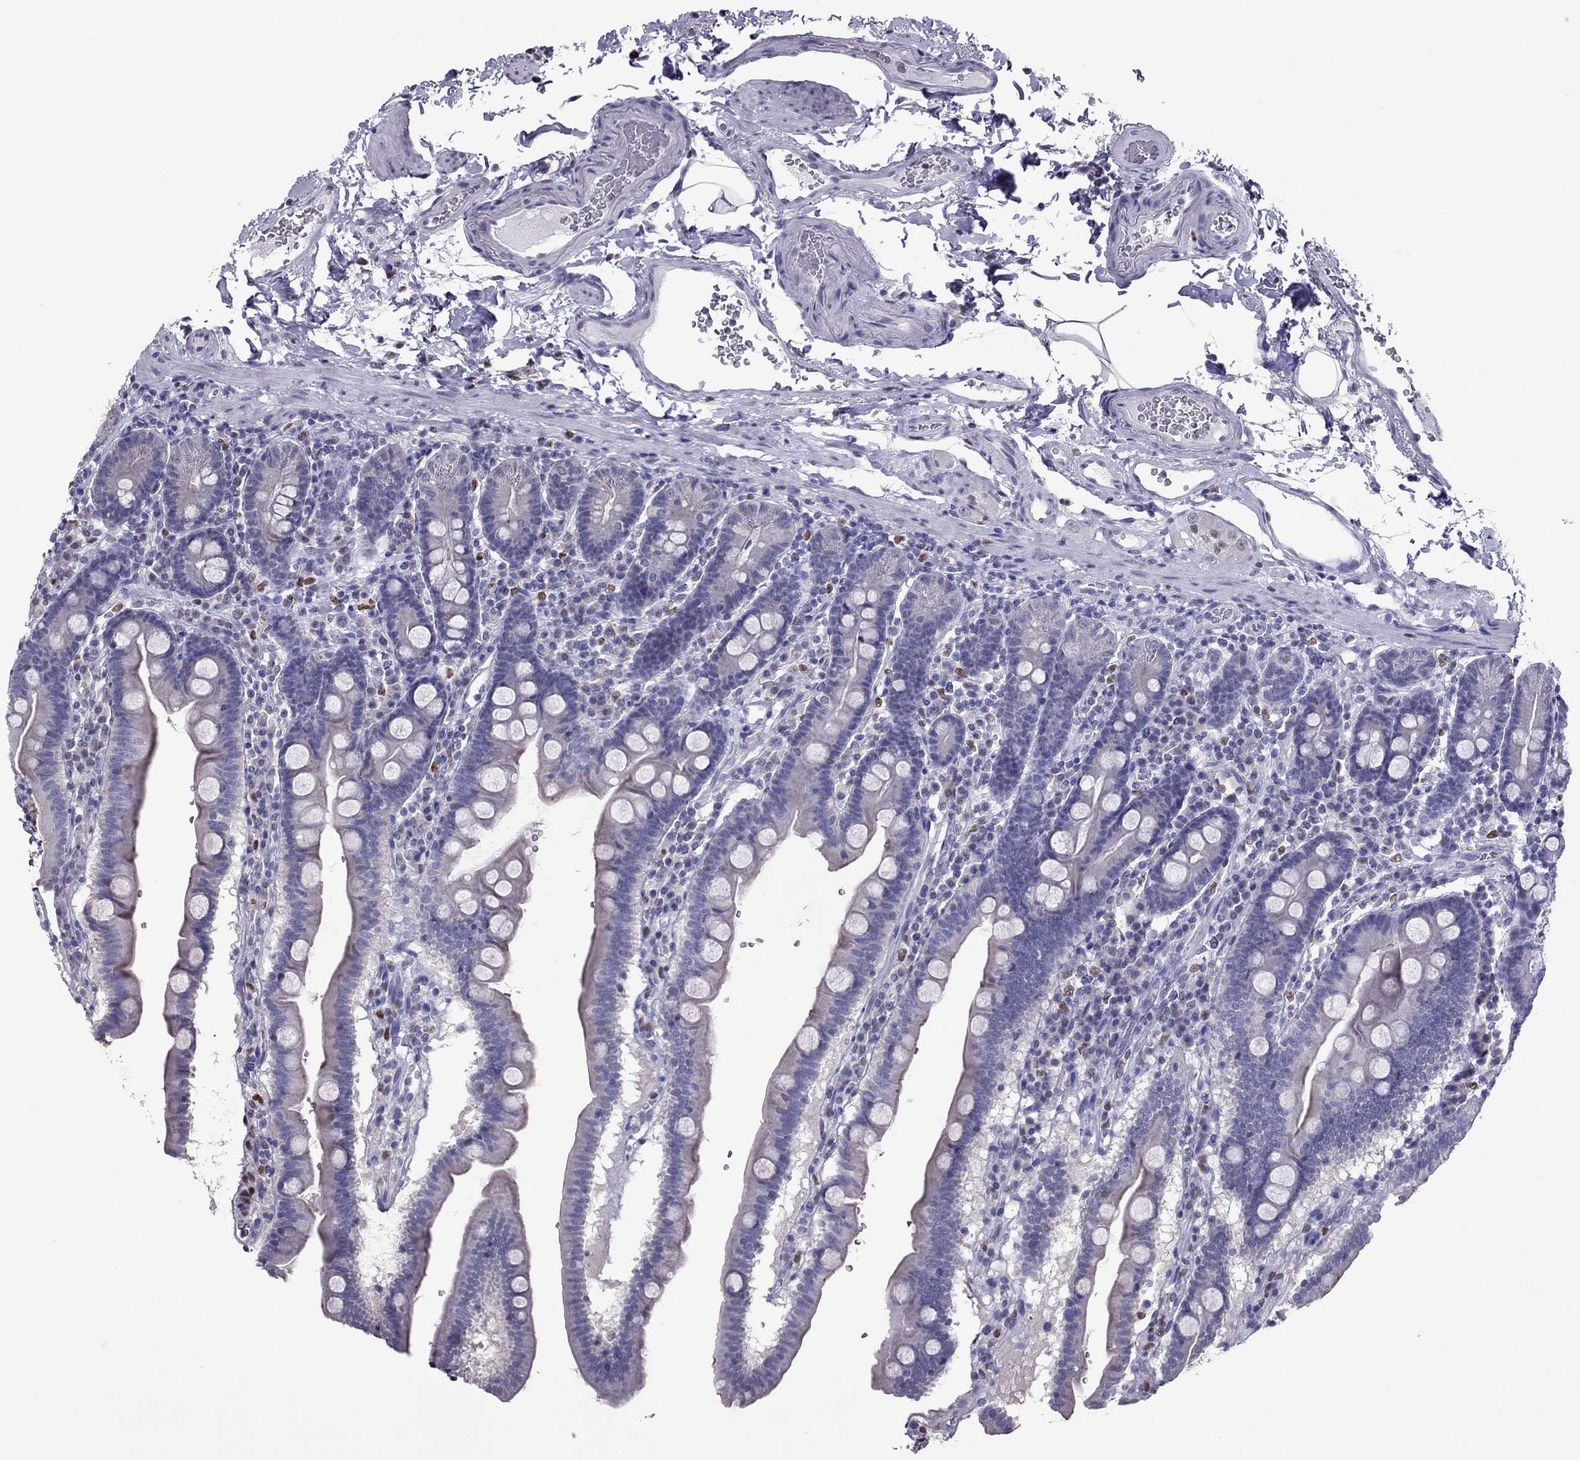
{"staining": {"intensity": "negative", "quantity": "none", "location": "none"}, "tissue": "duodenum", "cell_type": "Glandular cells", "image_type": "normal", "snomed": [{"axis": "morphology", "description": "Normal tissue, NOS"}, {"axis": "topography", "description": "Duodenum"}], "caption": "Immunohistochemistry image of benign duodenum: human duodenum stained with DAB shows no significant protein positivity in glandular cells. (Immunohistochemistry, brightfield microscopy, high magnification).", "gene": "SPINT3", "patient": {"sex": "male", "age": 59}}